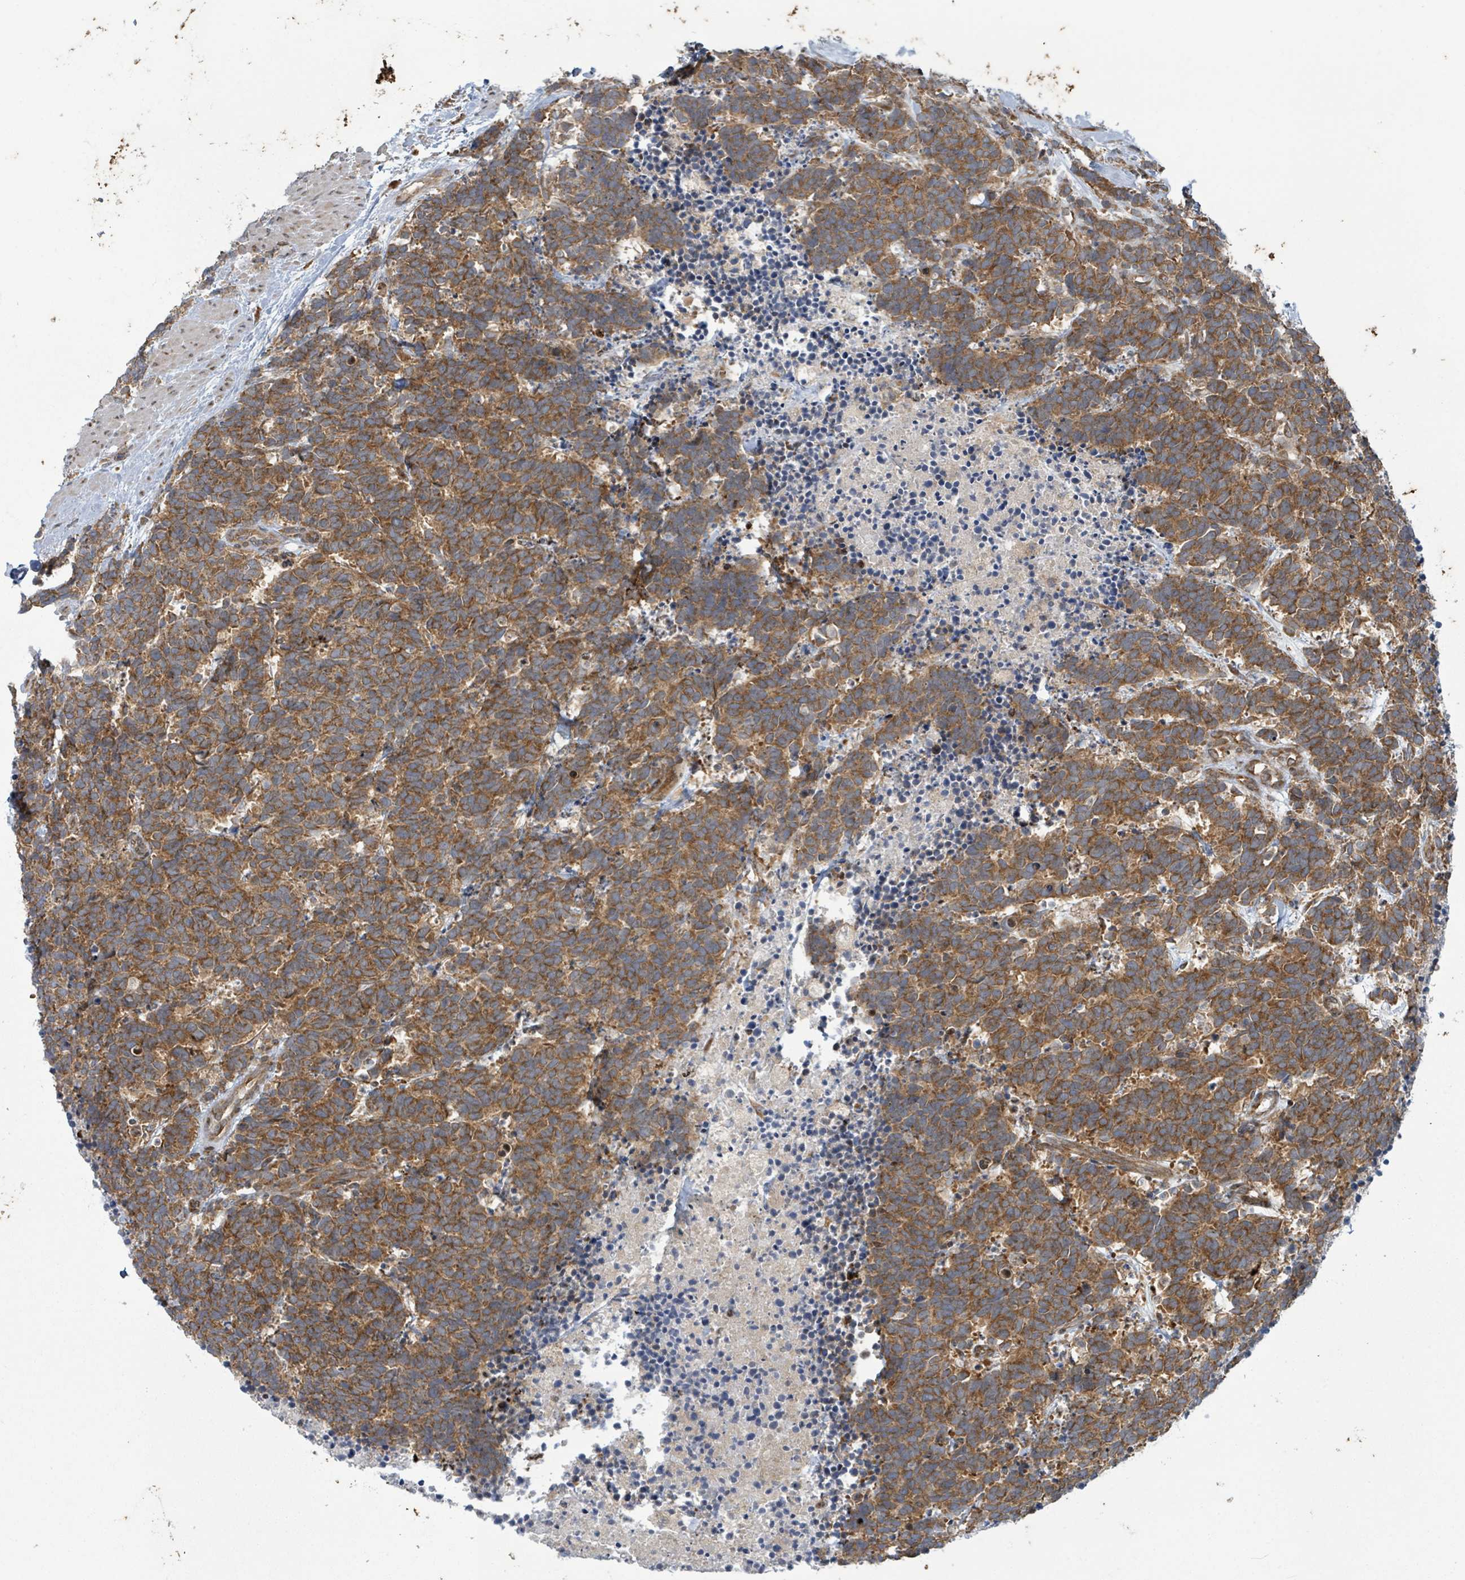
{"staining": {"intensity": "strong", "quantity": ">75%", "location": "cytoplasmic/membranous"}, "tissue": "carcinoid", "cell_type": "Tumor cells", "image_type": "cancer", "snomed": [{"axis": "morphology", "description": "Carcinoma, NOS"}, {"axis": "morphology", "description": "Carcinoid, malignant, NOS"}, {"axis": "topography", "description": "Prostate"}], "caption": "Strong cytoplasmic/membranous protein staining is identified in approximately >75% of tumor cells in carcinoma. Using DAB (brown) and hematoxylin (blue) stains, captured at high magnification using brightfield microscopy.", "gene": "OR51E1", "patient": {"sex": "male", "age": 57}}